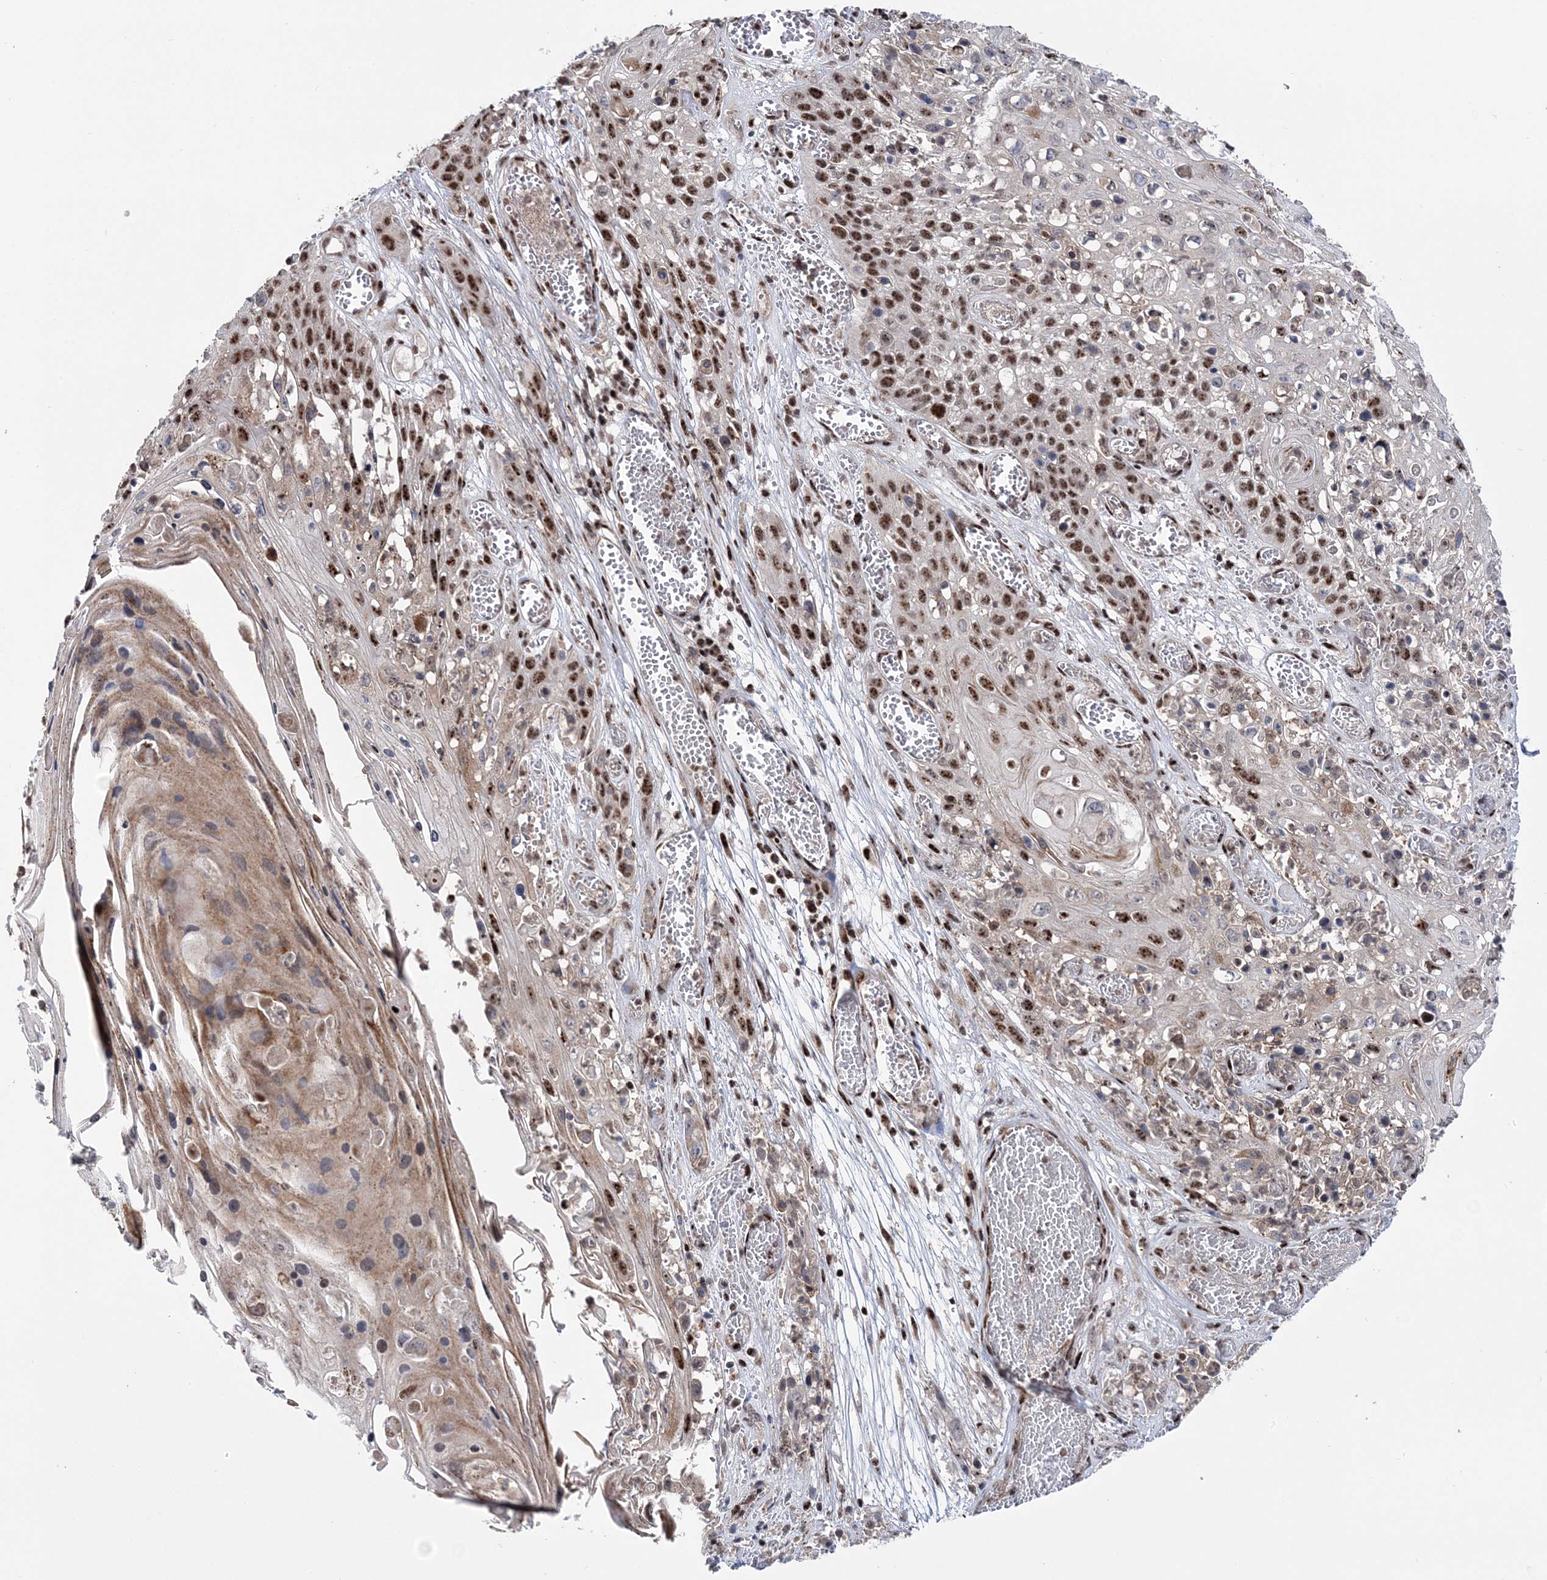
{"staining": {"intensity": "strong", "quantity": ">75%", "location": "nuclear"}, "tissue": "skin cancer", "cell_type": "Tumor cells", "image_type": "cancer", "snomed": [{"axis": "morphology", "description": "Squamous cell carcinoma, NOS"}, {"axis": "topography", "description": "Skin"}], "caption": "Immunohistochemistry (IHC) staining of skin cancer, which displays high levels of strong nuclear positivity in approximately >75% of tumor cells indicating strong nuclear protein staining. The staining was performed using DAB (brown) for protein detection and nuclei were counterstained in hematoxylin (blue).", "gene": "TATDN2", "patient": {"sex": "male", "age": 55}}